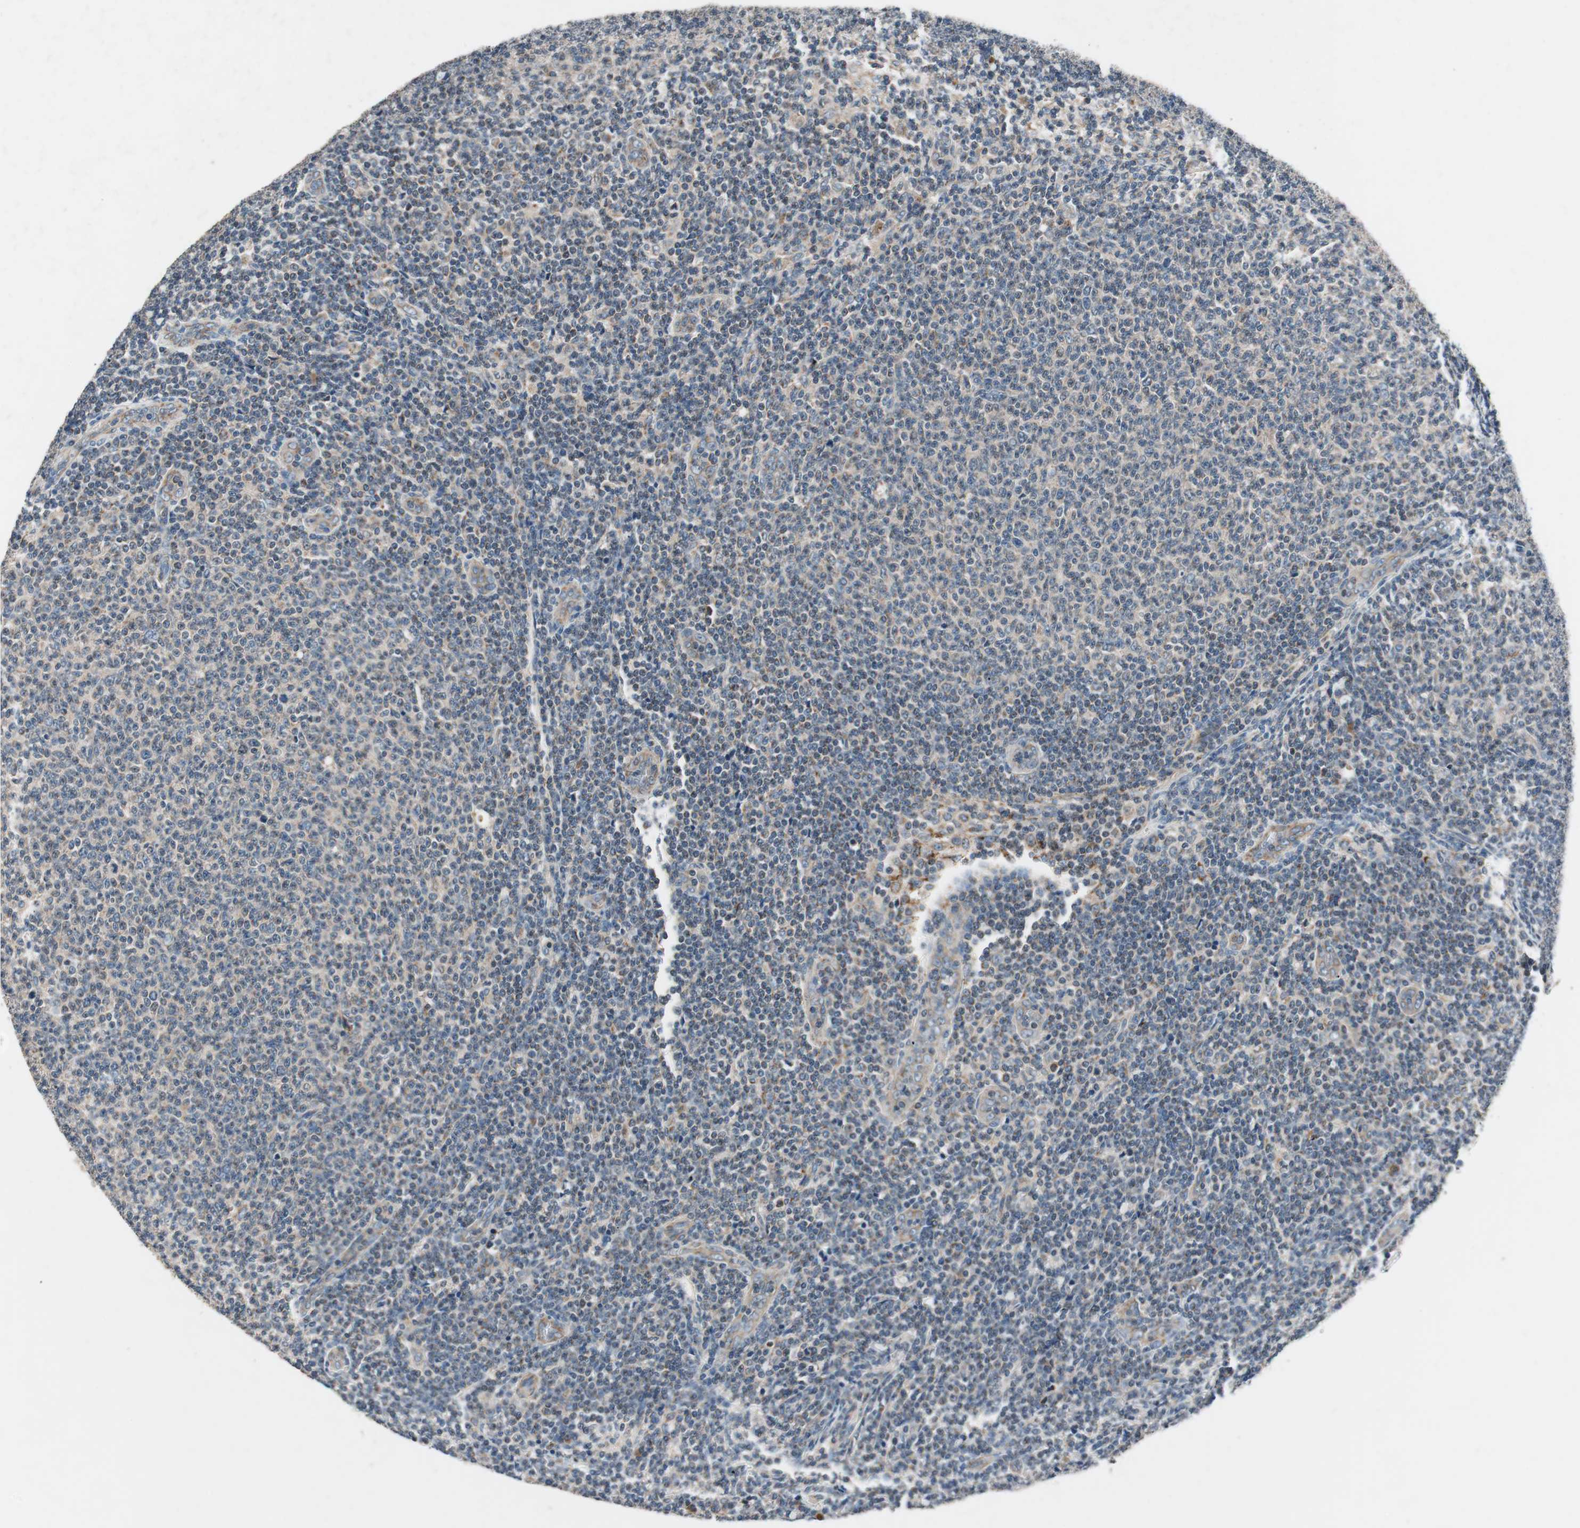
{"staining": {"intensity": "weak", "quantity": "<25%", "location": "cytoplasmic/membranous"}, "tissue": "lymphoma", "cell_type": "Tumor cells", "image_type": "cancer", "snomed": [{"axis": "morphology", "description": "Malignant lymphoma, non-Hodgkin's type, Low grade"}, {"axis": "topography", "description": "Lymph node"}], "caption": "DAB (3,3'-diaminobenzidine) immunohistochemical staining of human low-grade malignant lymphoma, non-Hodgkin's type displays no significant expression in tumor cells.", "gene": "HPN", "patient": {"sex": "male", "age": 66}}